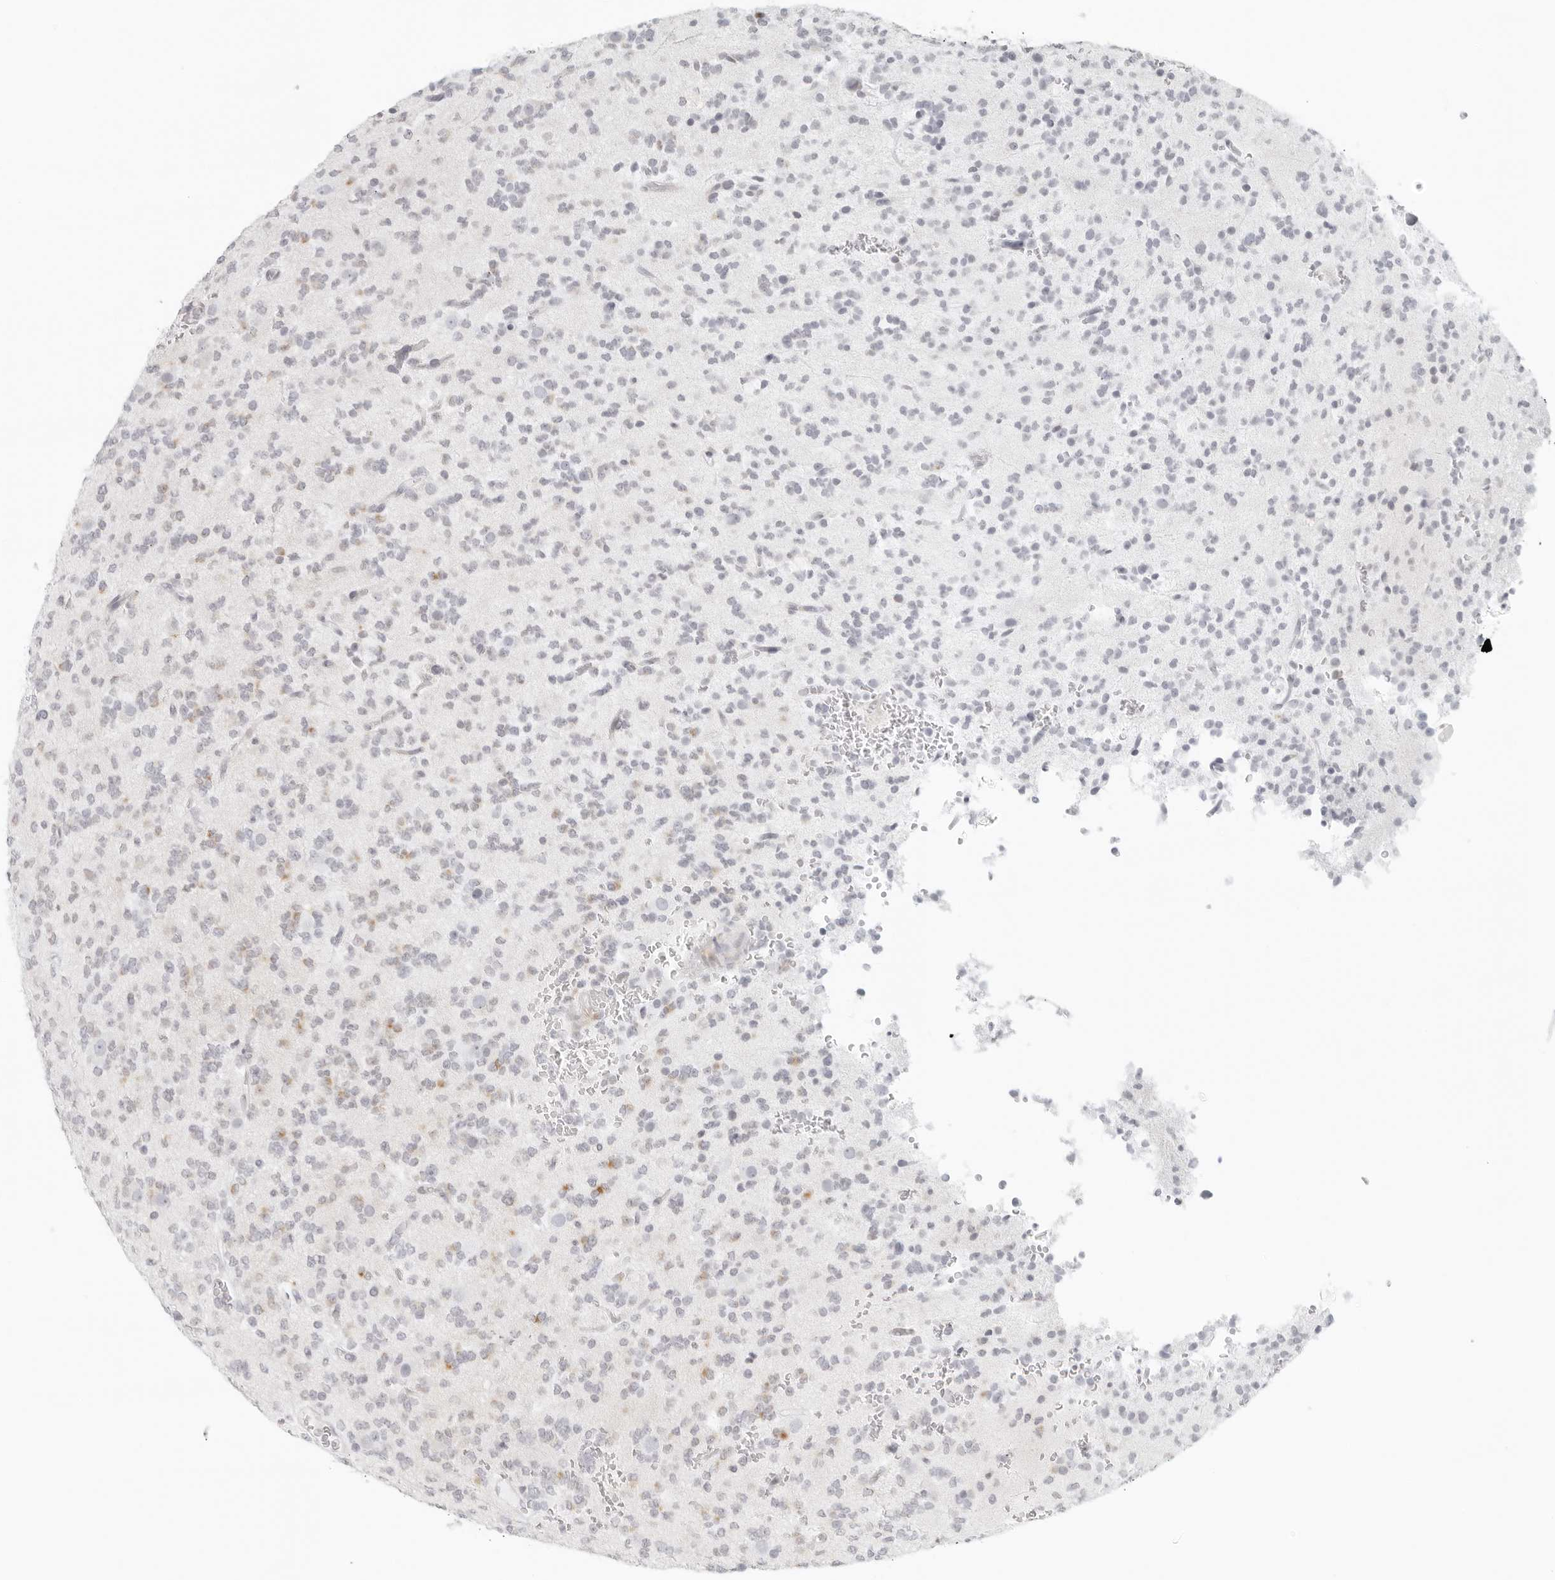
{"staining": {"intensity": "negative", "quantity": "none", "location": "none"}, "tissue": "glioma", "cell_type": "Tumor cells", "image_type": "cancer", "snomed": [{"axis": "morphology", "description": "Glioma, malignant, Low grade"}, {"axis": "topography", "description": "Brain"}], "caption": "A photomicrograph of human malignant glioma (low-grade) is negative for staining in tumor cells.", "gene": "RPS6KC1", "patient": {"sex": "male", "age": 38}}